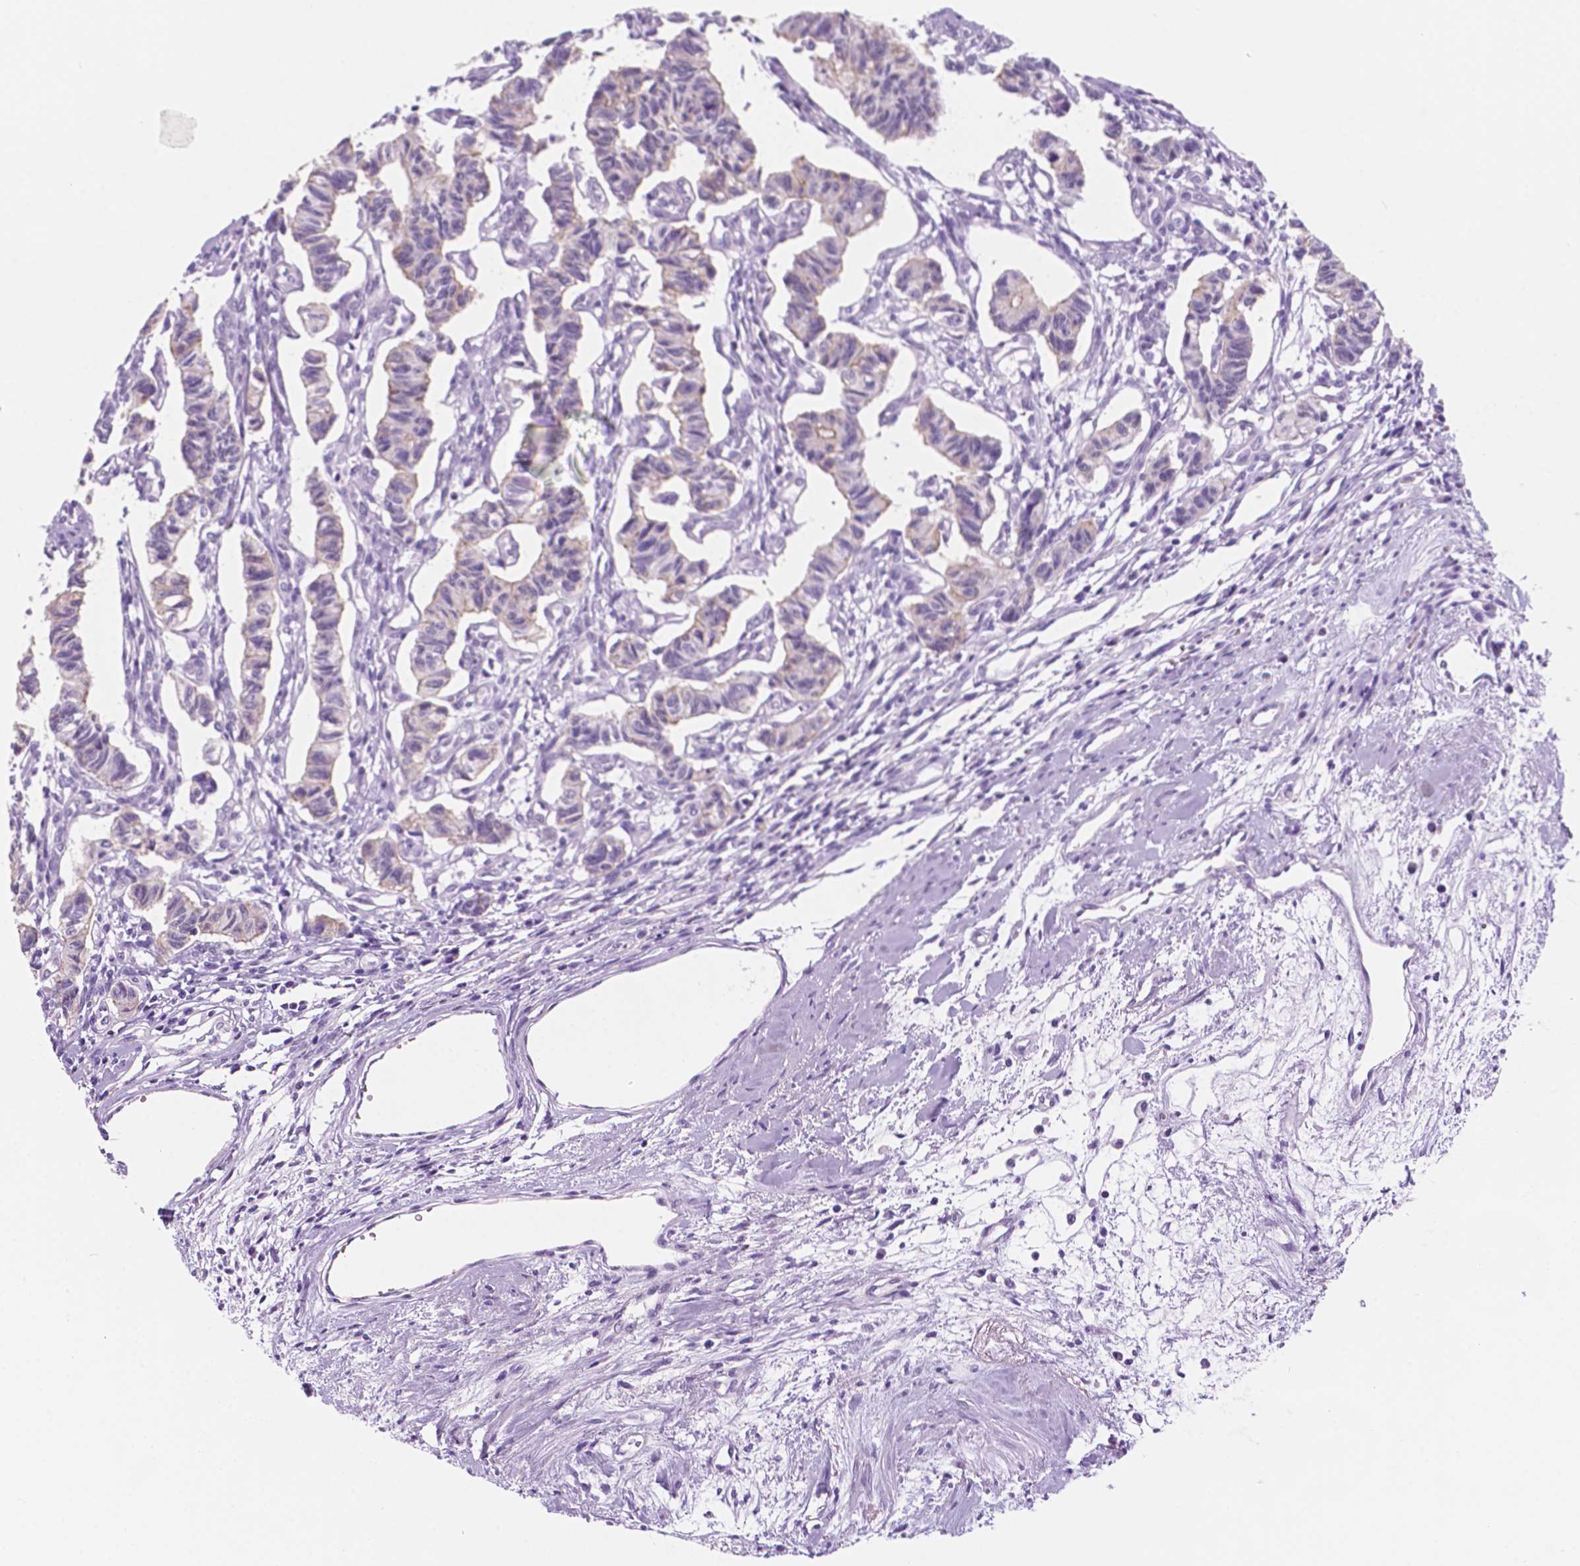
{"staining": {"intensity": "weak", "quantity": "25%-75%", "location": "cytoplasmic/membranous"}, "tissue": "carcinoid", "cell_type": "Tumor cells", "image_type": "cancer", "snomed": [{"axis": "morphology", "description": "Carcinoid, malignant, NOS"}, {"axis": "topography", "description": "Kidney"}], "caption": "Immunohistochemical staining of human carcinoid shows low levels of weak cytoplasmic/membranous protein expression in about 25%-75% of tumor cells.", "gene": "PPL", "patient": {"sex": "female", "age": 41}}